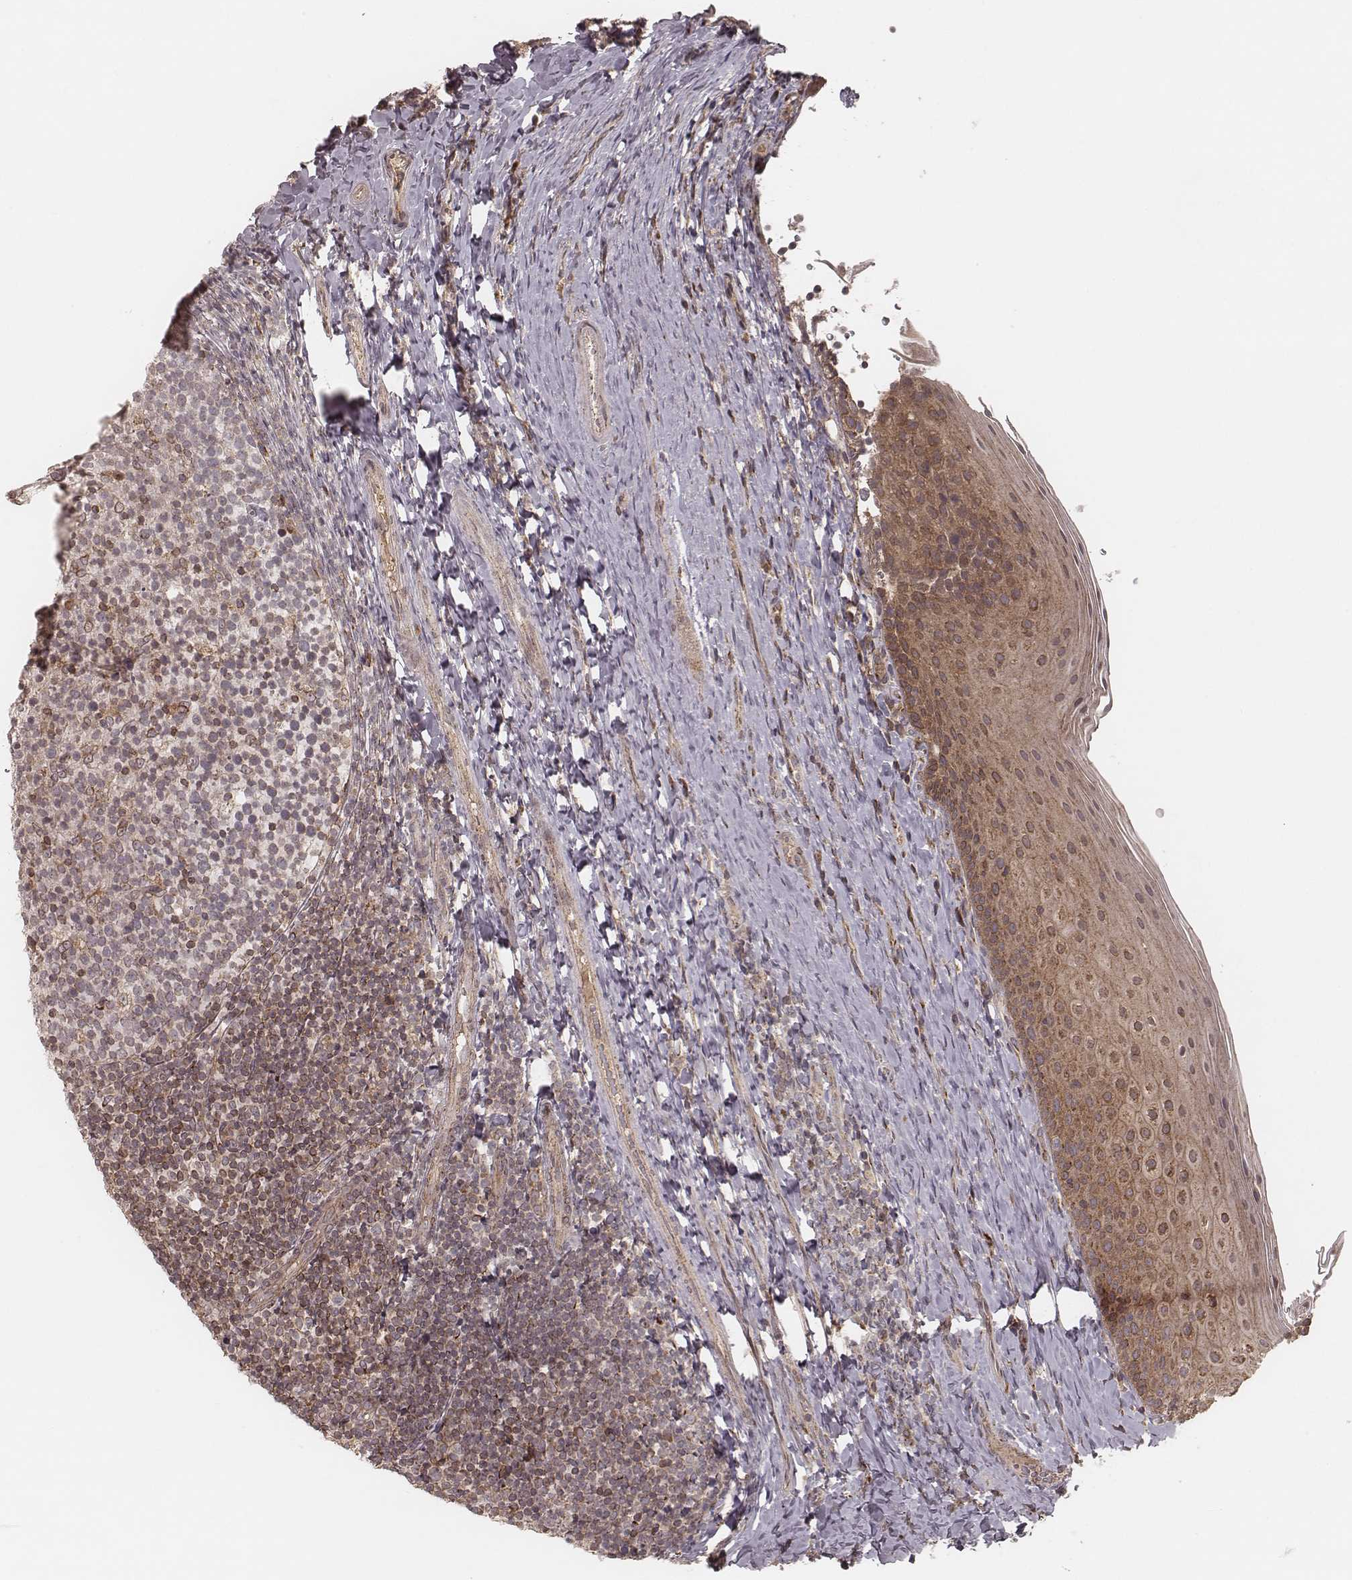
{"staining": {"intensity": "moderate", "quantity": "<25%", "location": "cytoplasmic/membranous"}, "tissue": "tonsil", "cell_type": "Germinal center cells", "image_type": "normal", "snomed": [{"axis": "morphology", "description": "Normal tissue, NOS"}, {"axis": "topography", "description": "Tonsil"}], "caption": "Immunohistochemical staining of normal human tonsil reveals moderate cytoplasmic/membranous protein staining in approximately <25% of germinal center cells.", "gene": "MYO19", "patient": {"sex": "female", "age": 10}}